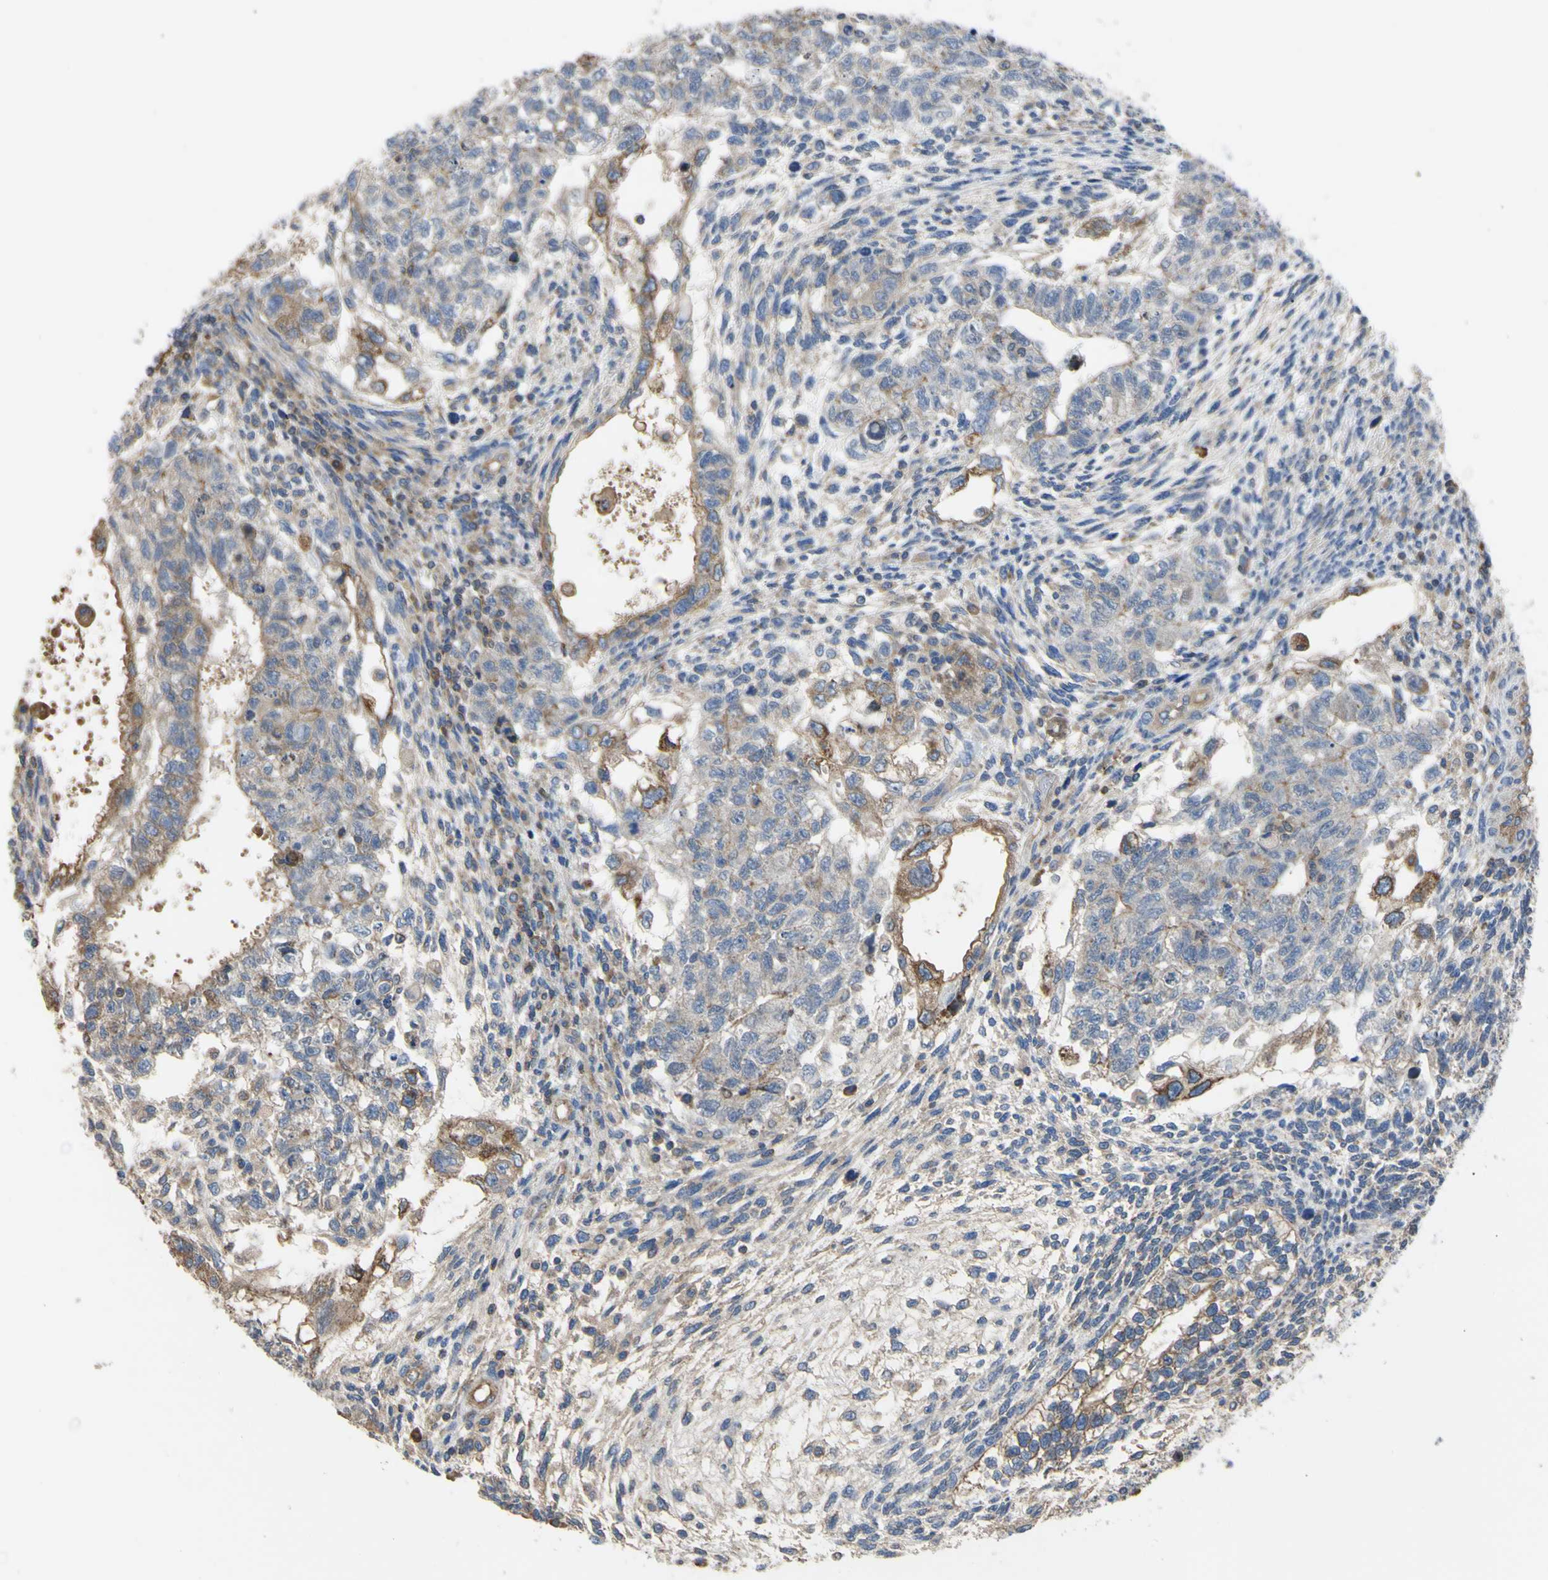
{"staining": {"intensity": "moderate", "quantity": "<25%", "location": "cytoplasmic/membranous"}, "tissue": "testis cancer", "cell_type": "Tumor cells", "image_type": "cancer", "snomed": [{"axis": "morphology", "description": "Normal tissue, NOS"}, {"axis": "morphology", "description": "Carcinoma, Embryonal, NOS"}, {"axis": "topography", "description": "Testis"}], "caption": "The photomicrograph displays staining of testis cancer (embryonal carcinoma), revealing moderate cytoplasmic/membranous protein expression (brown color) within tumor cells.", "gene": "BECN1", "patient": {"sex": "male", "age": 36}}